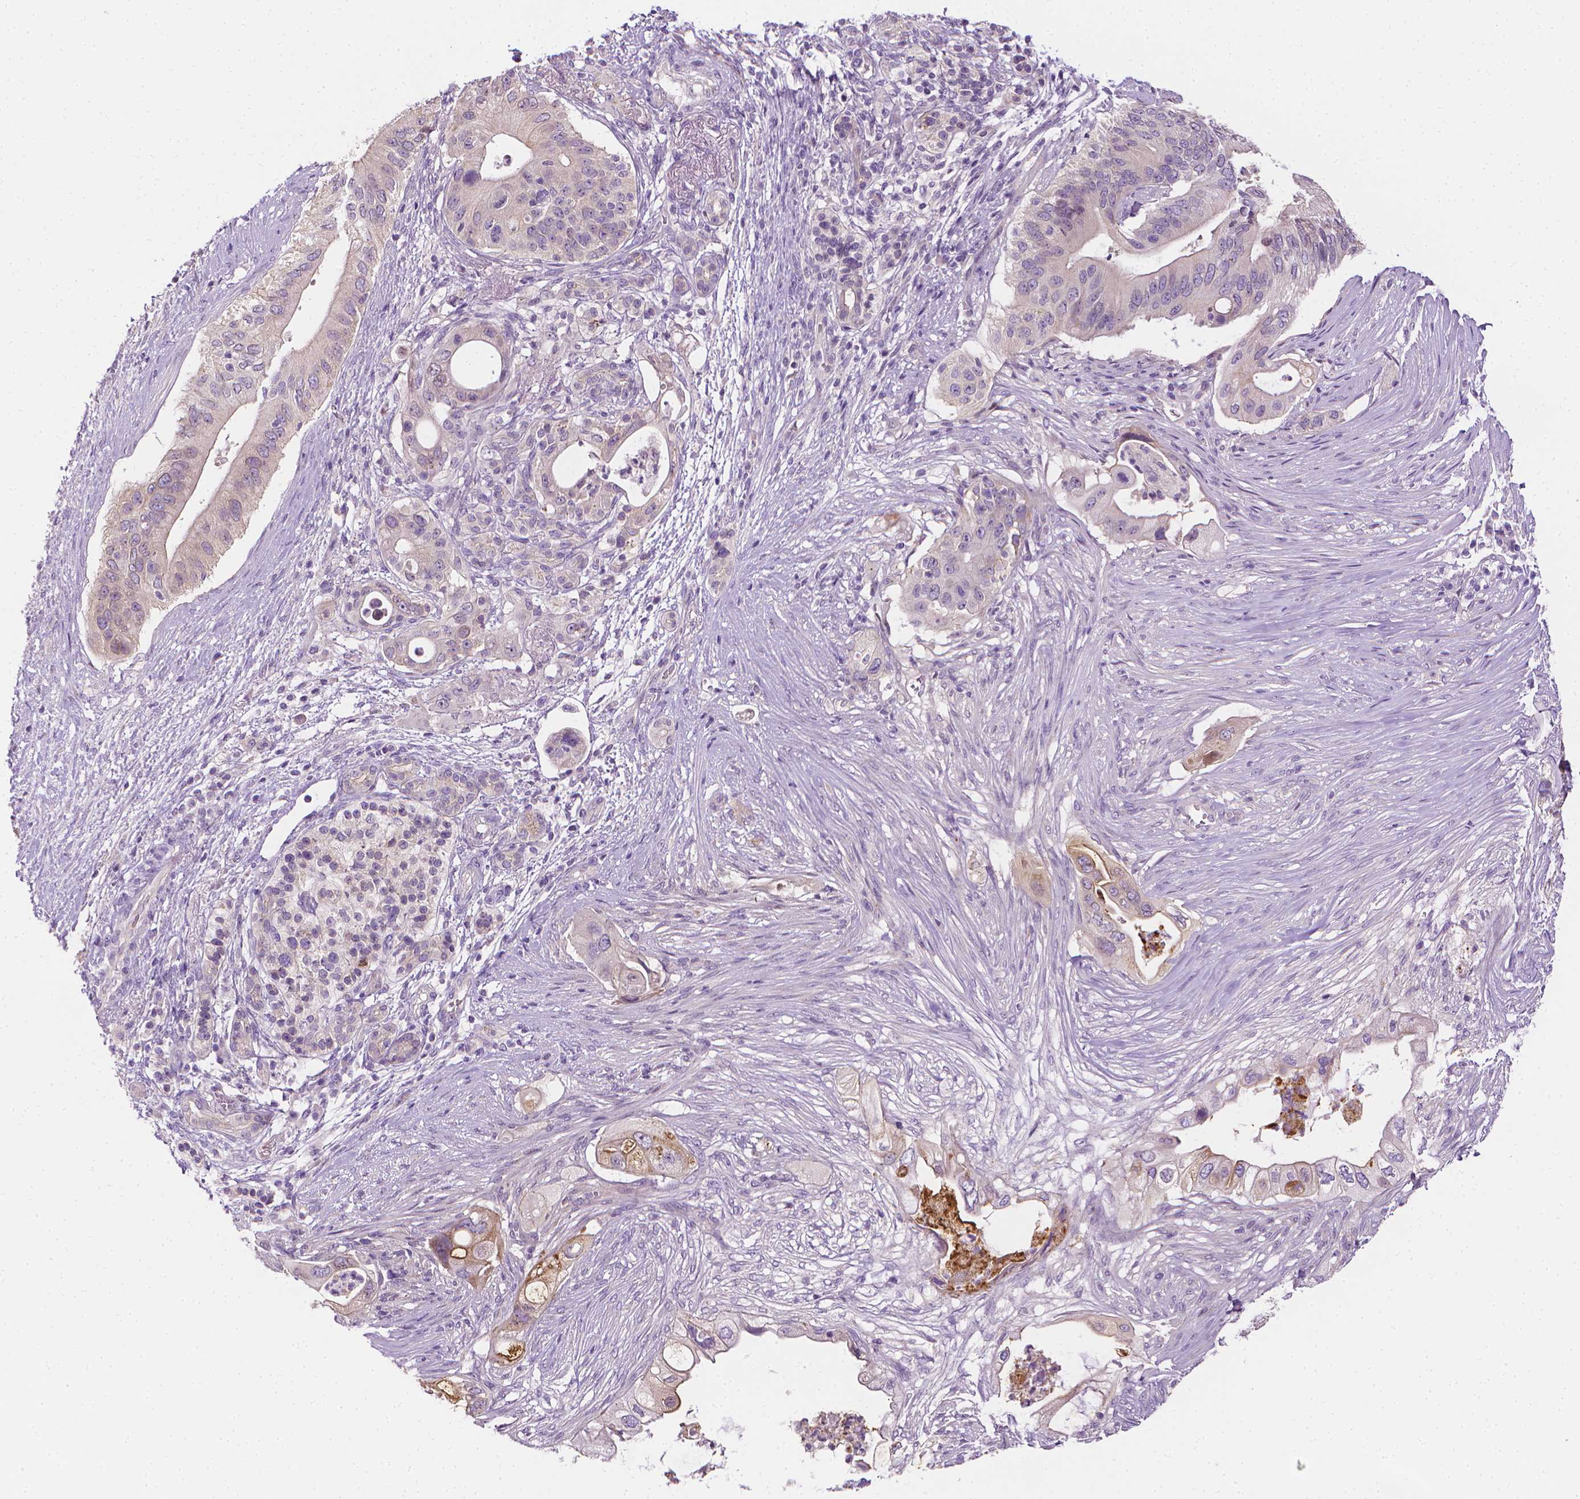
{"staining": {"intensity": "moderate", "quantity": "<25%", "location": "cytoplasmic/membranous"}, "tissue": "pancreatic cancer", "cell_type": "Tumor cells", "image_type": "cancer", "snomed": [{"axis": "morphology", "description": "Adenocarcinoma, NOS"}, {"axis": "topography", "description": "Pancreas"}], "caption": "This is a photomicrograph of immunohistochemistry (IHC) staining of adenocarcinoma (pancreatic), which shows moderate positivity in the cytoplasmic/membranous of tumor cells.", "gene": "MCOLN3", "patient": {"sex": "female", "age": 72}}